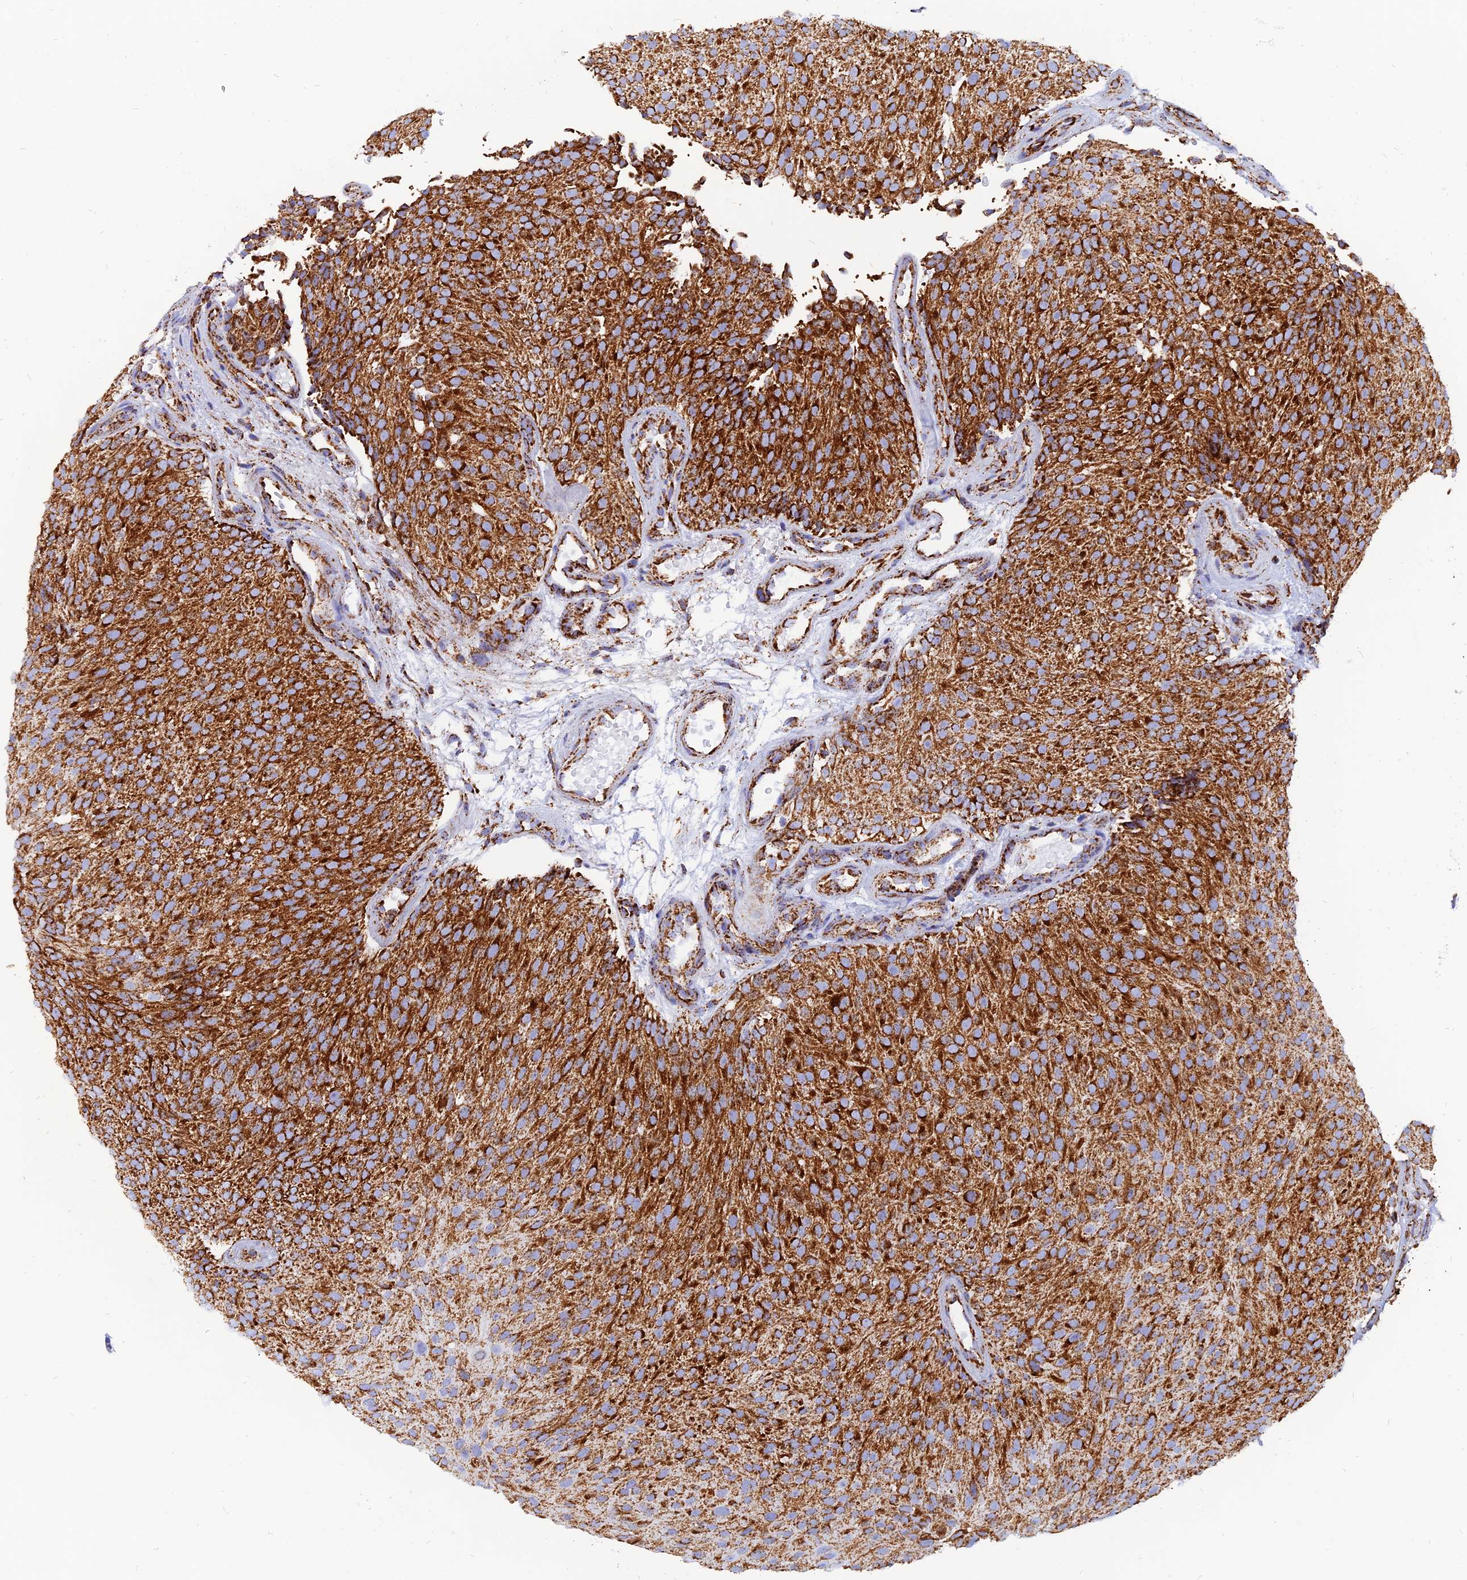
{"staining": {"intensity": "strong", "quantity": ">75%", "location": "cytoplasmic/membranous"}, "tissue": "urothelial cancer", "cell_type": "Tumor cells", "image_type": "cancer", "snomed": [{"axis": "morphology", "description": "Urothelial carcinoma, Low grade"}, {"axis": "topography", "description": "Urinary bladder"}], "caption": "A photomicrograph of low-grade urothelial carcinoma stained for a protein reveals strong cytoplasmic/membranous brown staining in tumor cells.", "gene": "NDUFB6", "patient": {"sex": "male", "age": 78}}